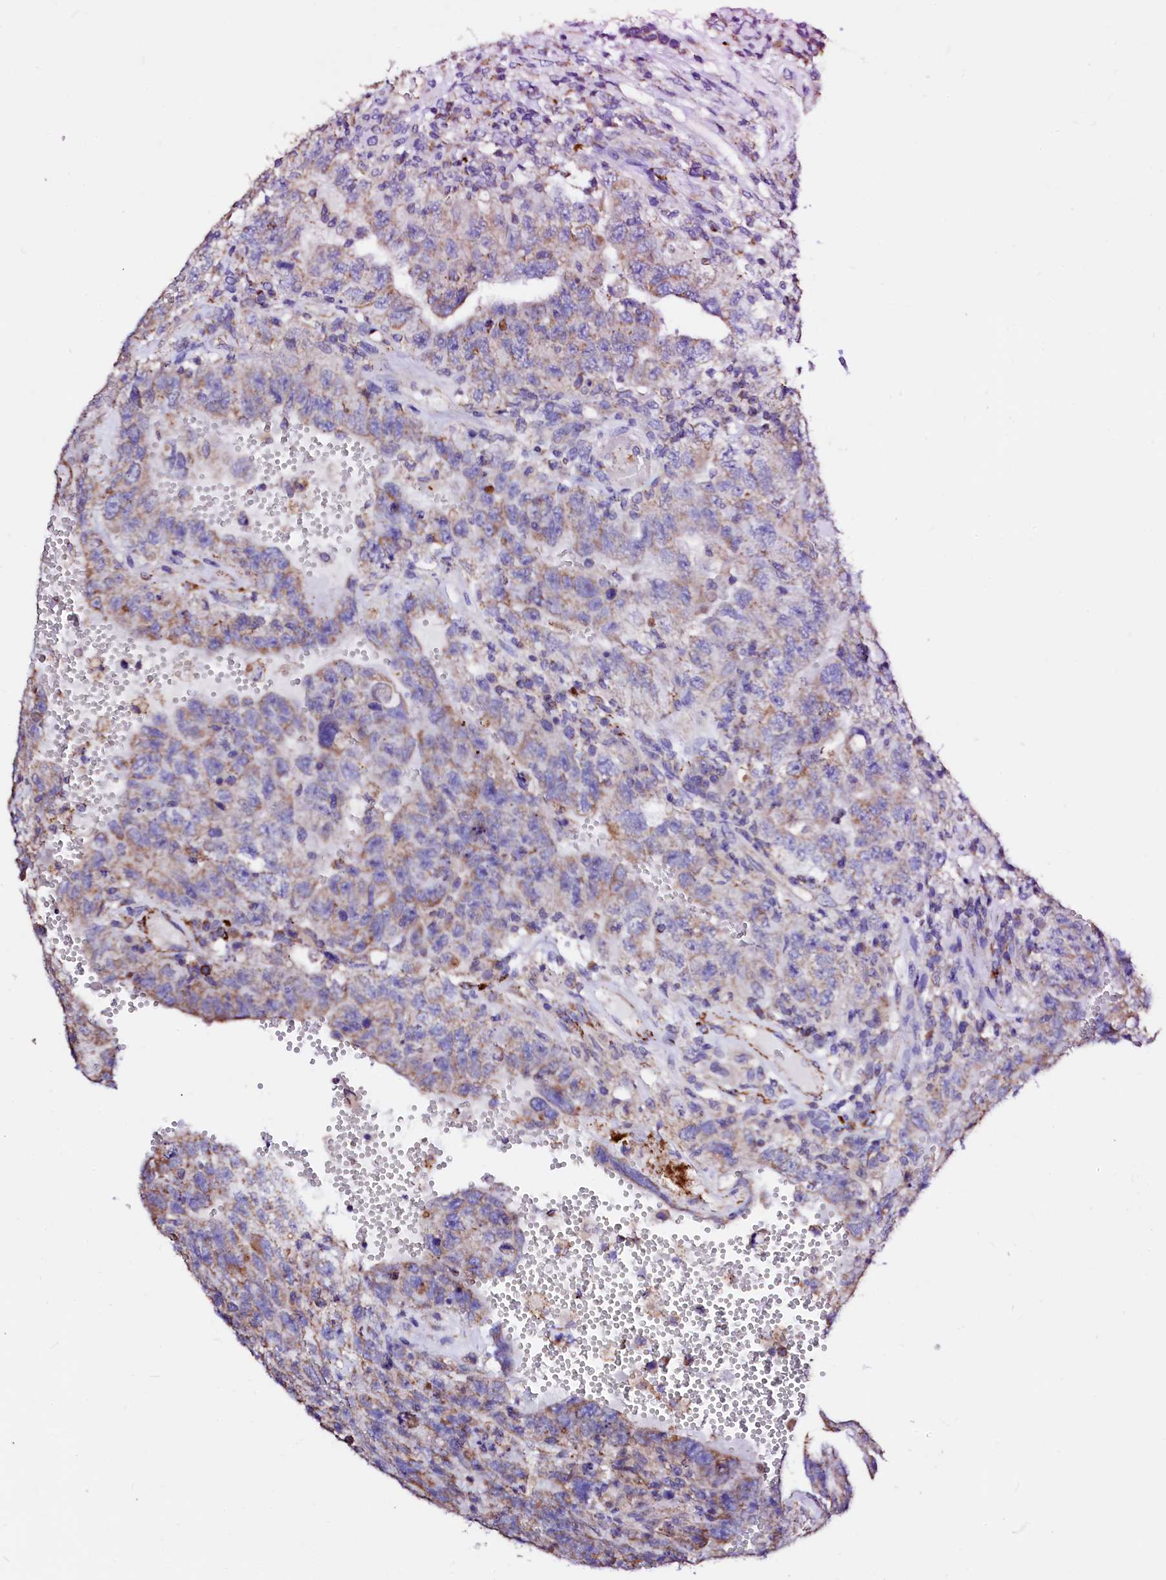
{"staining": {"intensity": "moderate", "quantity": "25%-75%", "location": "cytoplasmic/membranous"}, "tissue": "testis cancer", "cell_type": "Tumor cells", "image_type": "cancer", "snomed": [{"axis": "morphology", "description": "Carcinoma, Embryonal, NOS"}, {"axis": "topography", "description": "Testis"}], "caption": "Protein expression analysis of human testis cancer (embryonal carcinoma) reveals moderate cytoplasmic/membranous staining in approximately 25%-75% of tumor cells.", "gene": "MAOB", "patient": {"sex": "male", "age": 26}}